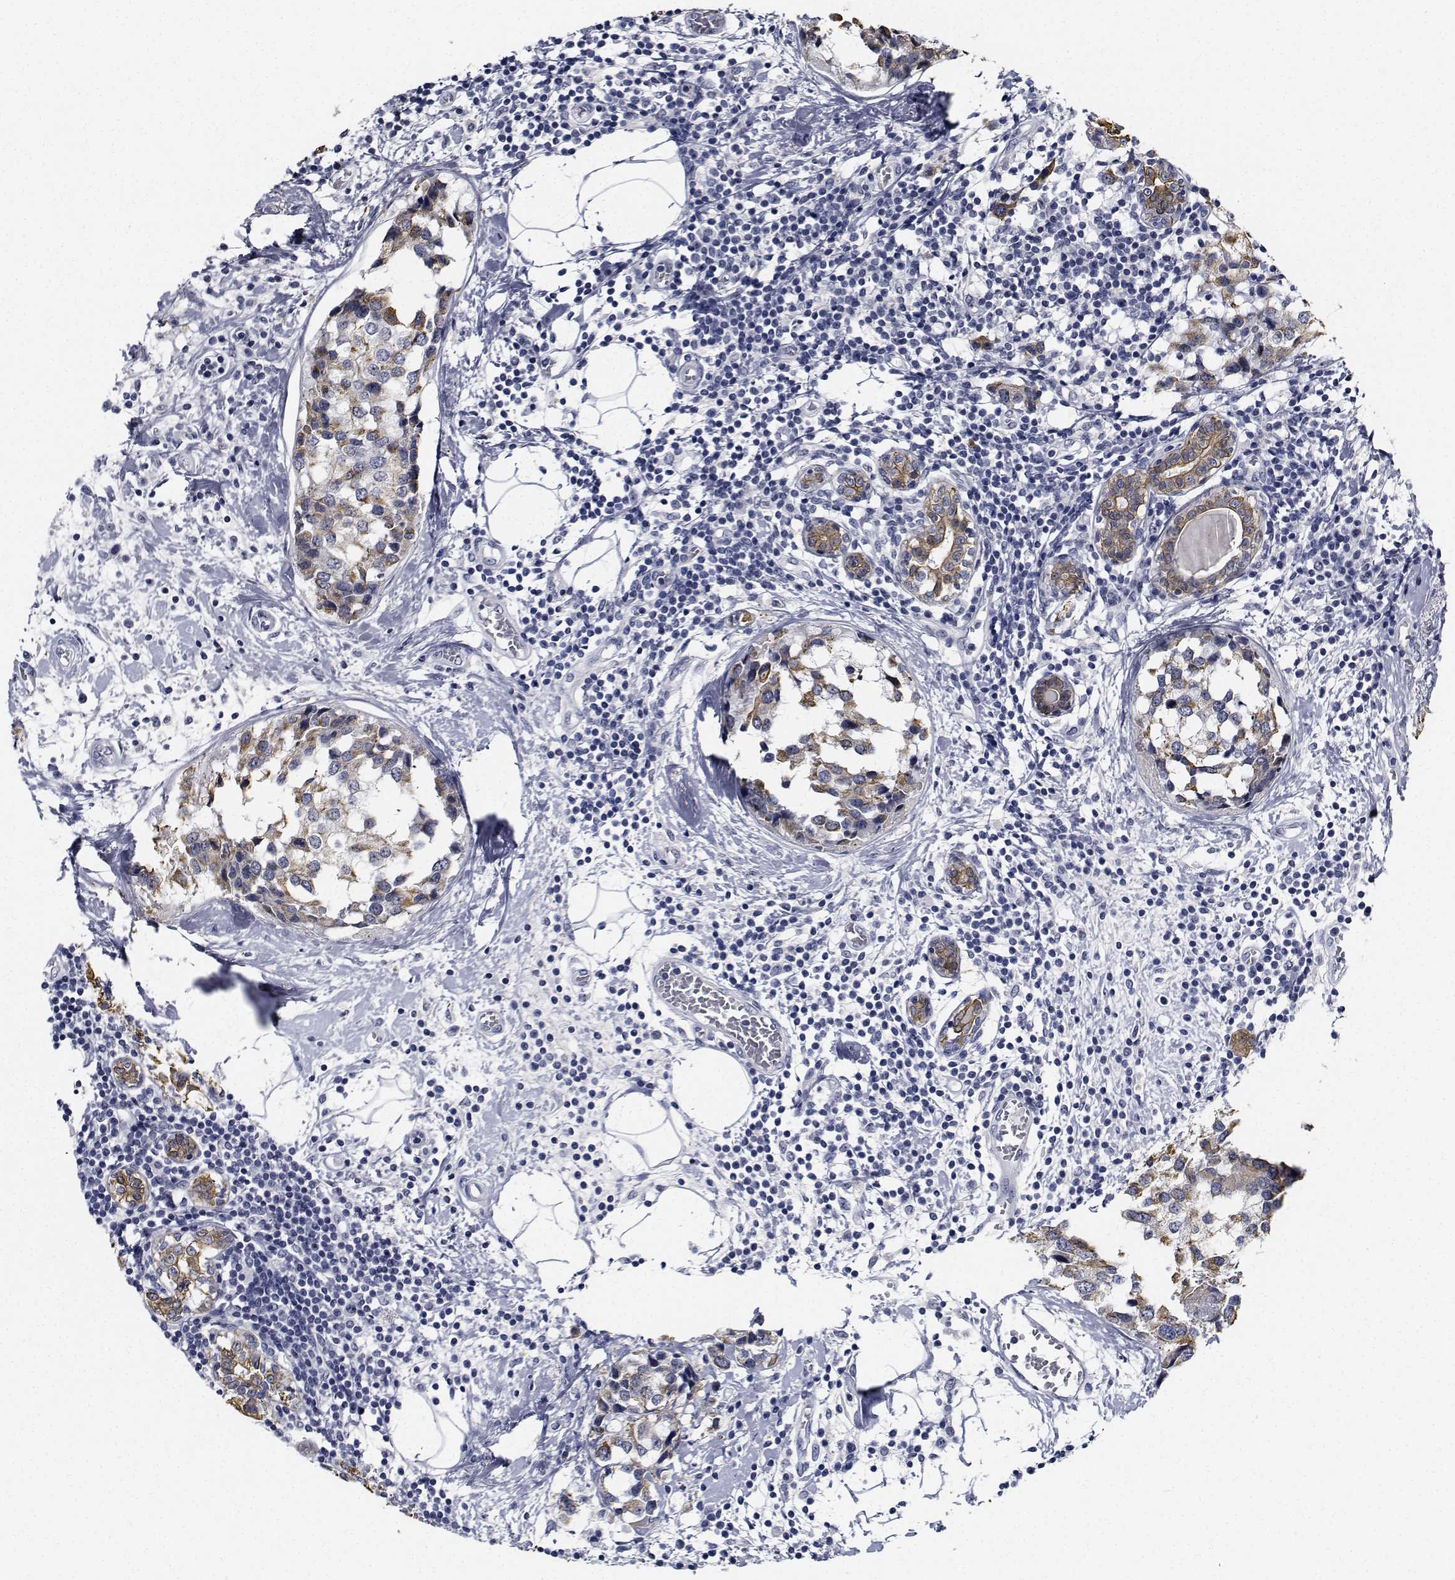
{"staining": {"intensity": "weak", "quantity": "25%-75%", "location": "cytoplasmic/membranous"}, "tissue": "breast cancer", "cell_type": "Tumor cells", "image_type": "cancer", "snomed": [{"axis": "morphology", "description": "Lobular carcinoma"}, {"axis": "topography", "description": "Breast"}], "caption": "IHC staining of breast cancer, which exhibits low levels of weak cytoplasmic/membranous positivity in approximately 25%-75% of tumor cells indicating weak cytoplasmic/membranous protein positivity. The staining was performed using DAB (3,3'-diaminobenzidine) (brown) for protein detection and nuclei were counterstained in hematoxylin (blue).", "gene": "NVL", "patient": {"sex": "female", "age": 59}}